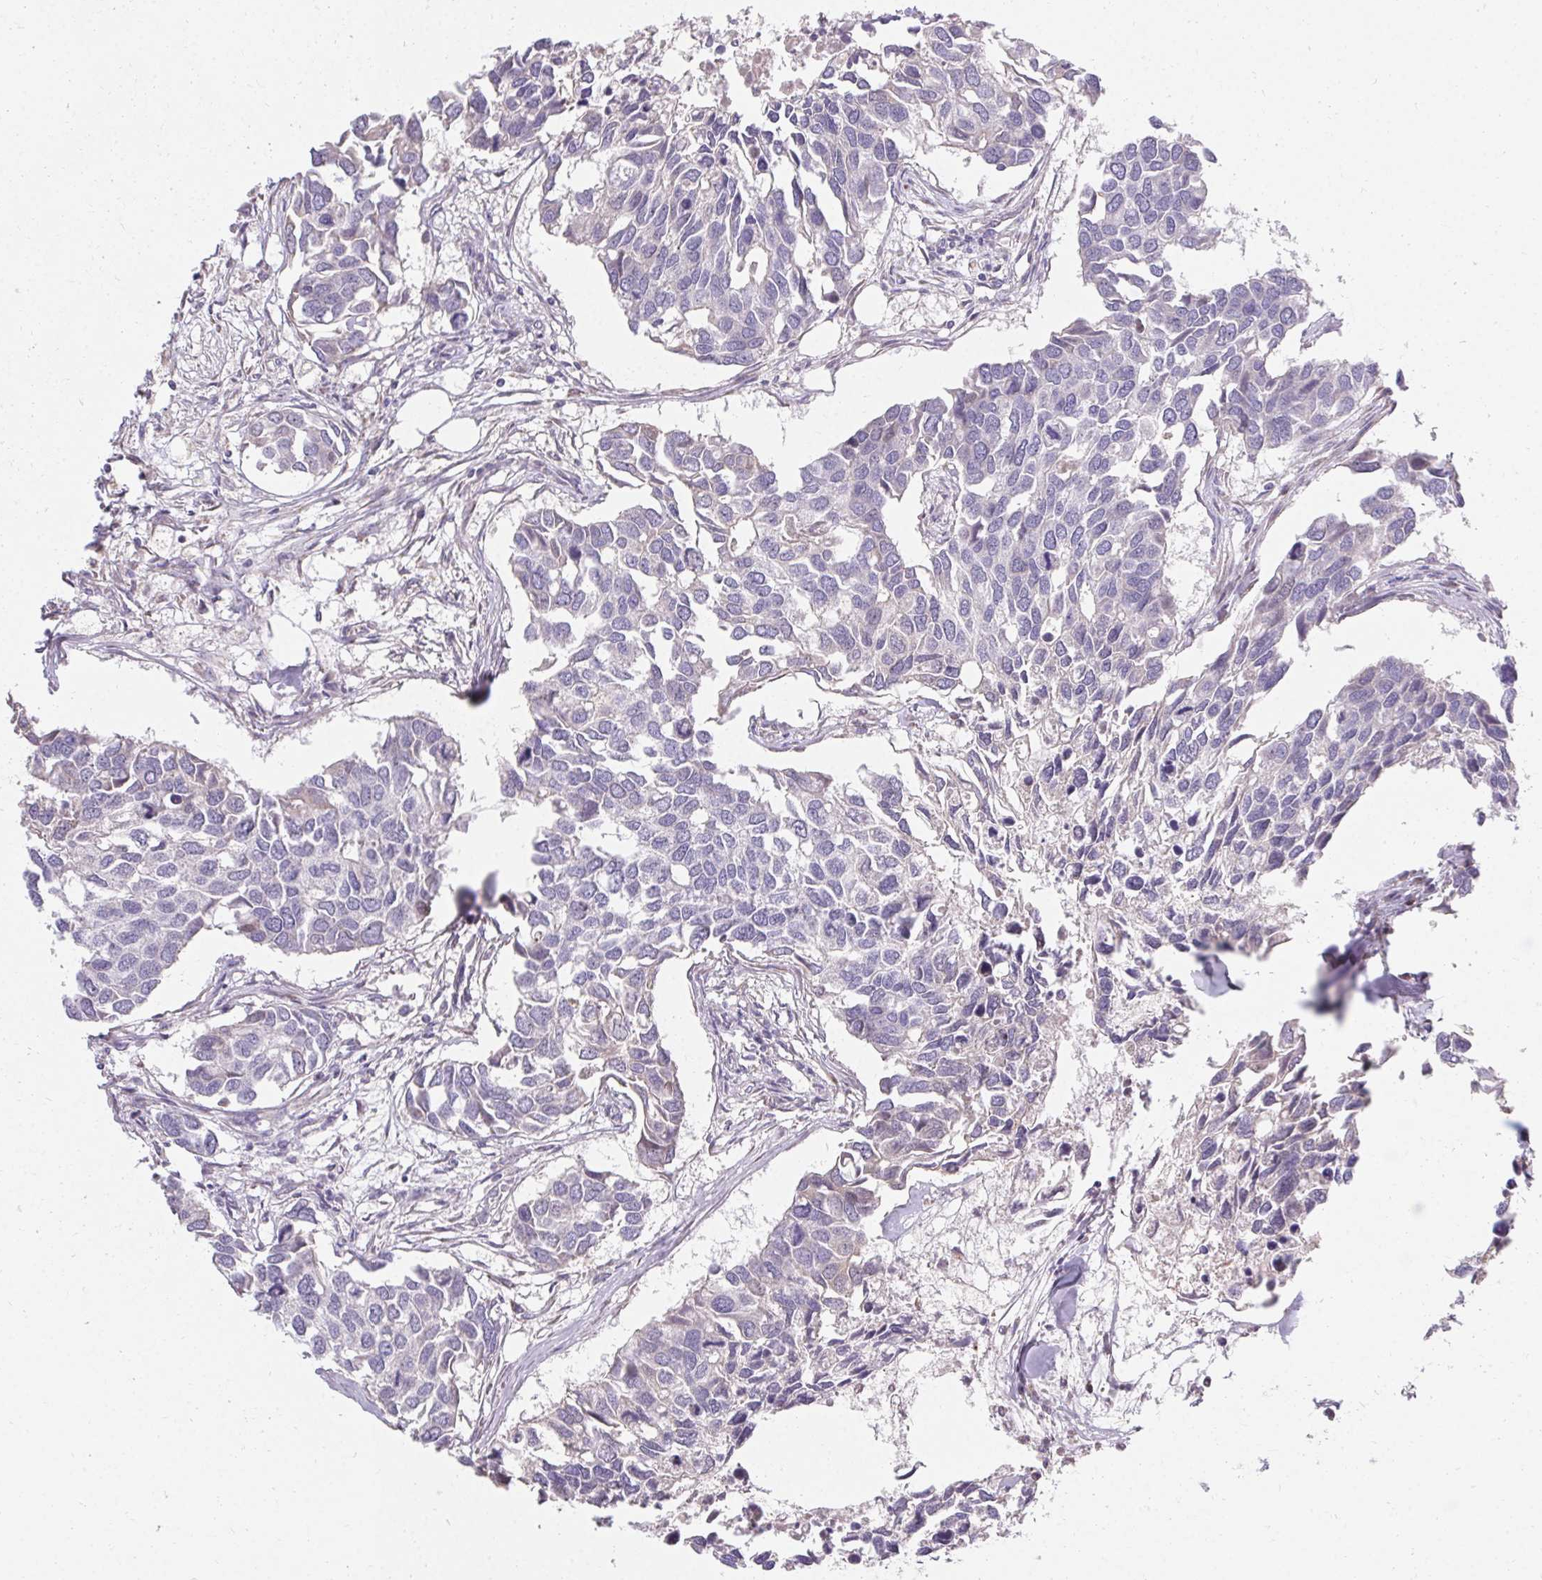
{"staining": {"intensity": "negative", "quantity": "none", "location": "none"}, "tissue": "breast cancer", "cell_type": "Tumor cells", "image_type": "cancer", "snomed": [{"axis": "morphology", "description": "Duct carcinoma"}, {"axis": "topography", "description": "Breast"}], "caption": "Photomicrograph shows no significant protein staining in tumor cells of breast cancer.", "gene": "TRIP13", "patient": {"sex": "female", "age": 83}}